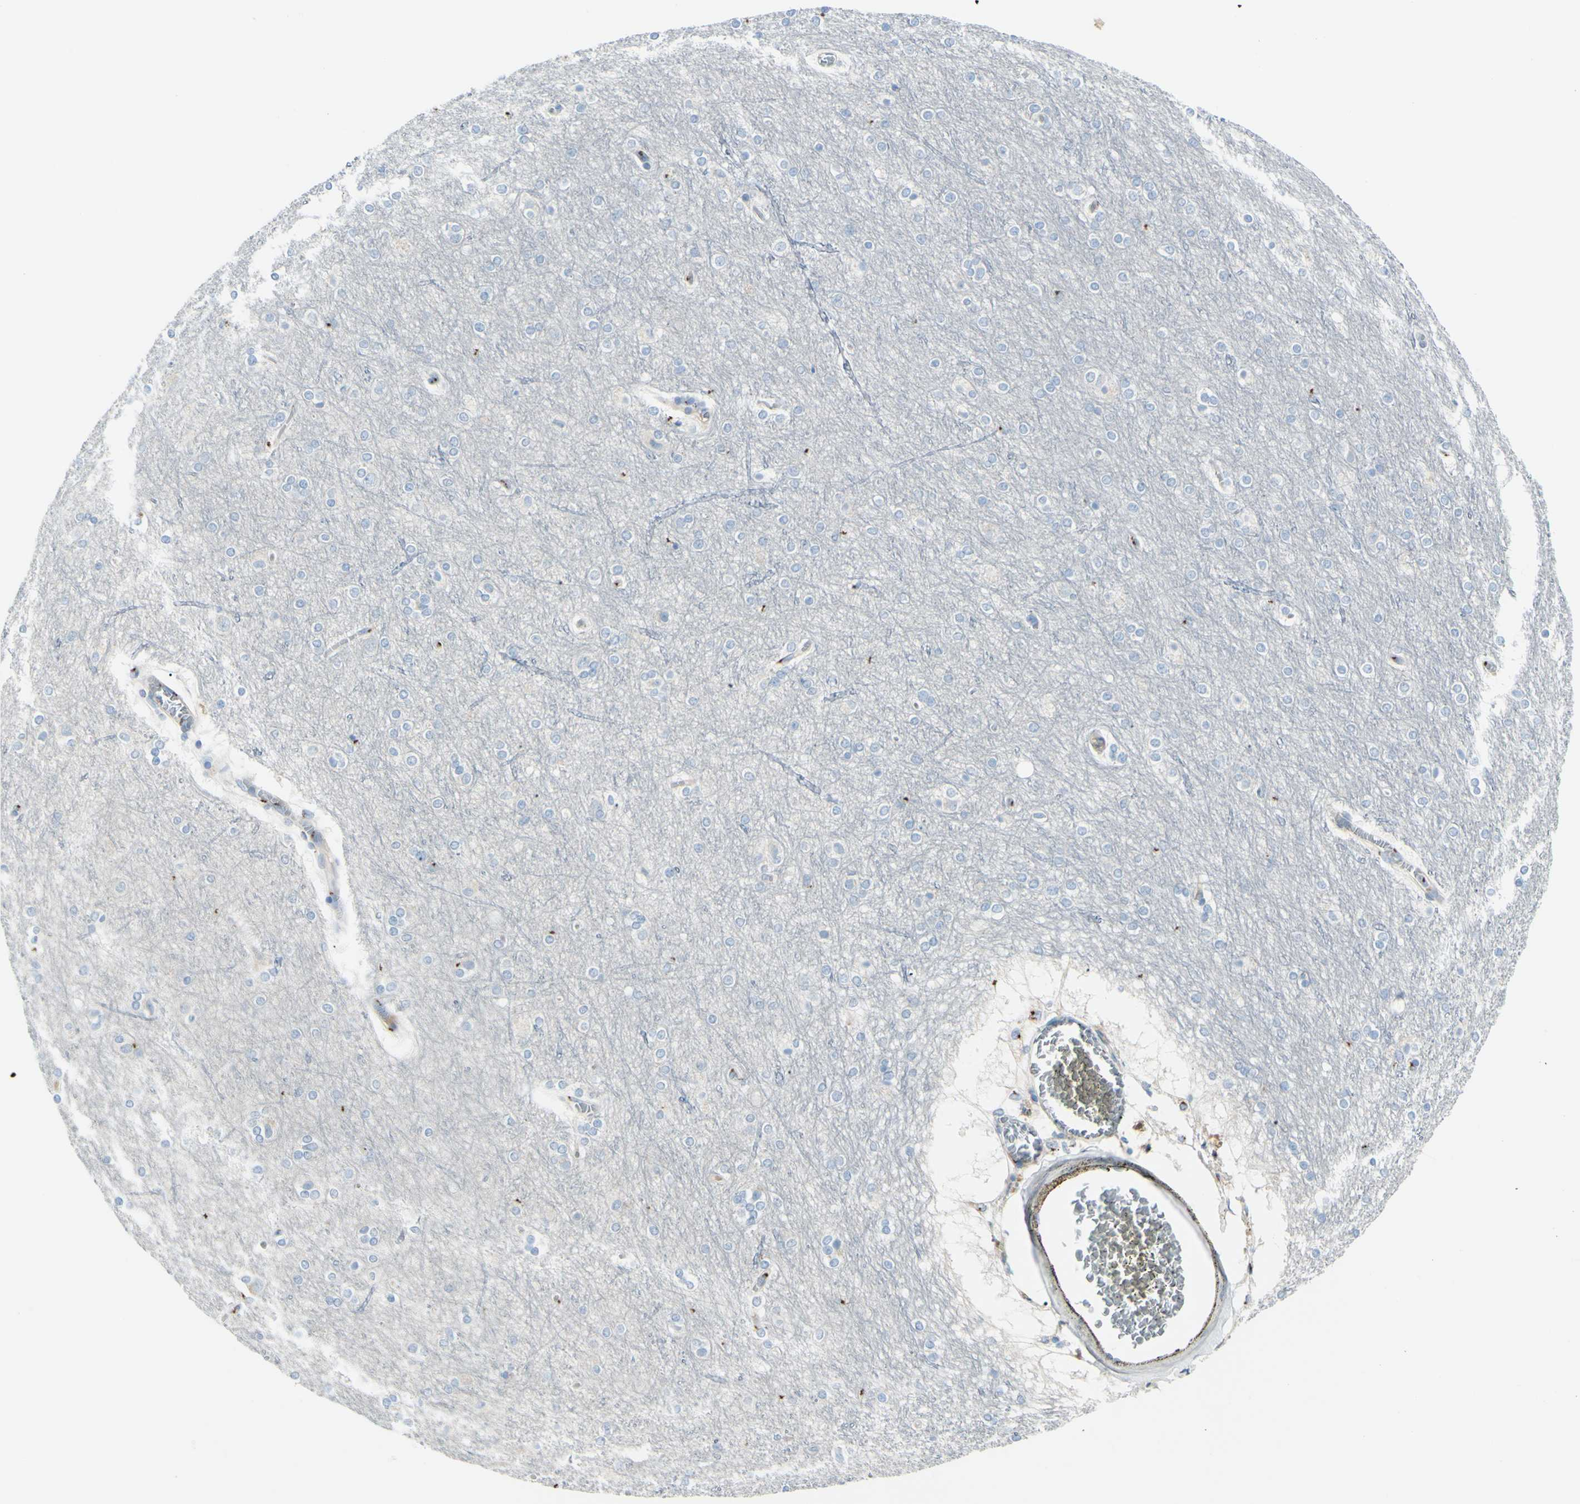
{"staining": {"intensity": "negative", "quantity": "none", "location": "none"}, "tissue": "cerebral cortex", "cell_type": "Endothelial cells", "image_type": "normal", "snomed": [{"axis": "morphology", "description": "Normal tissue, NOS"}, {"axis": "topography", "description": "Cerebral cortex"}], "caption": "DAB immunohistochemical staining of unremarkable human cerebral cortex demonstrates no significant staining in endothelial cells.", "gene": "B4GALT1", "patient": {"sex": "female", "age": 54}}